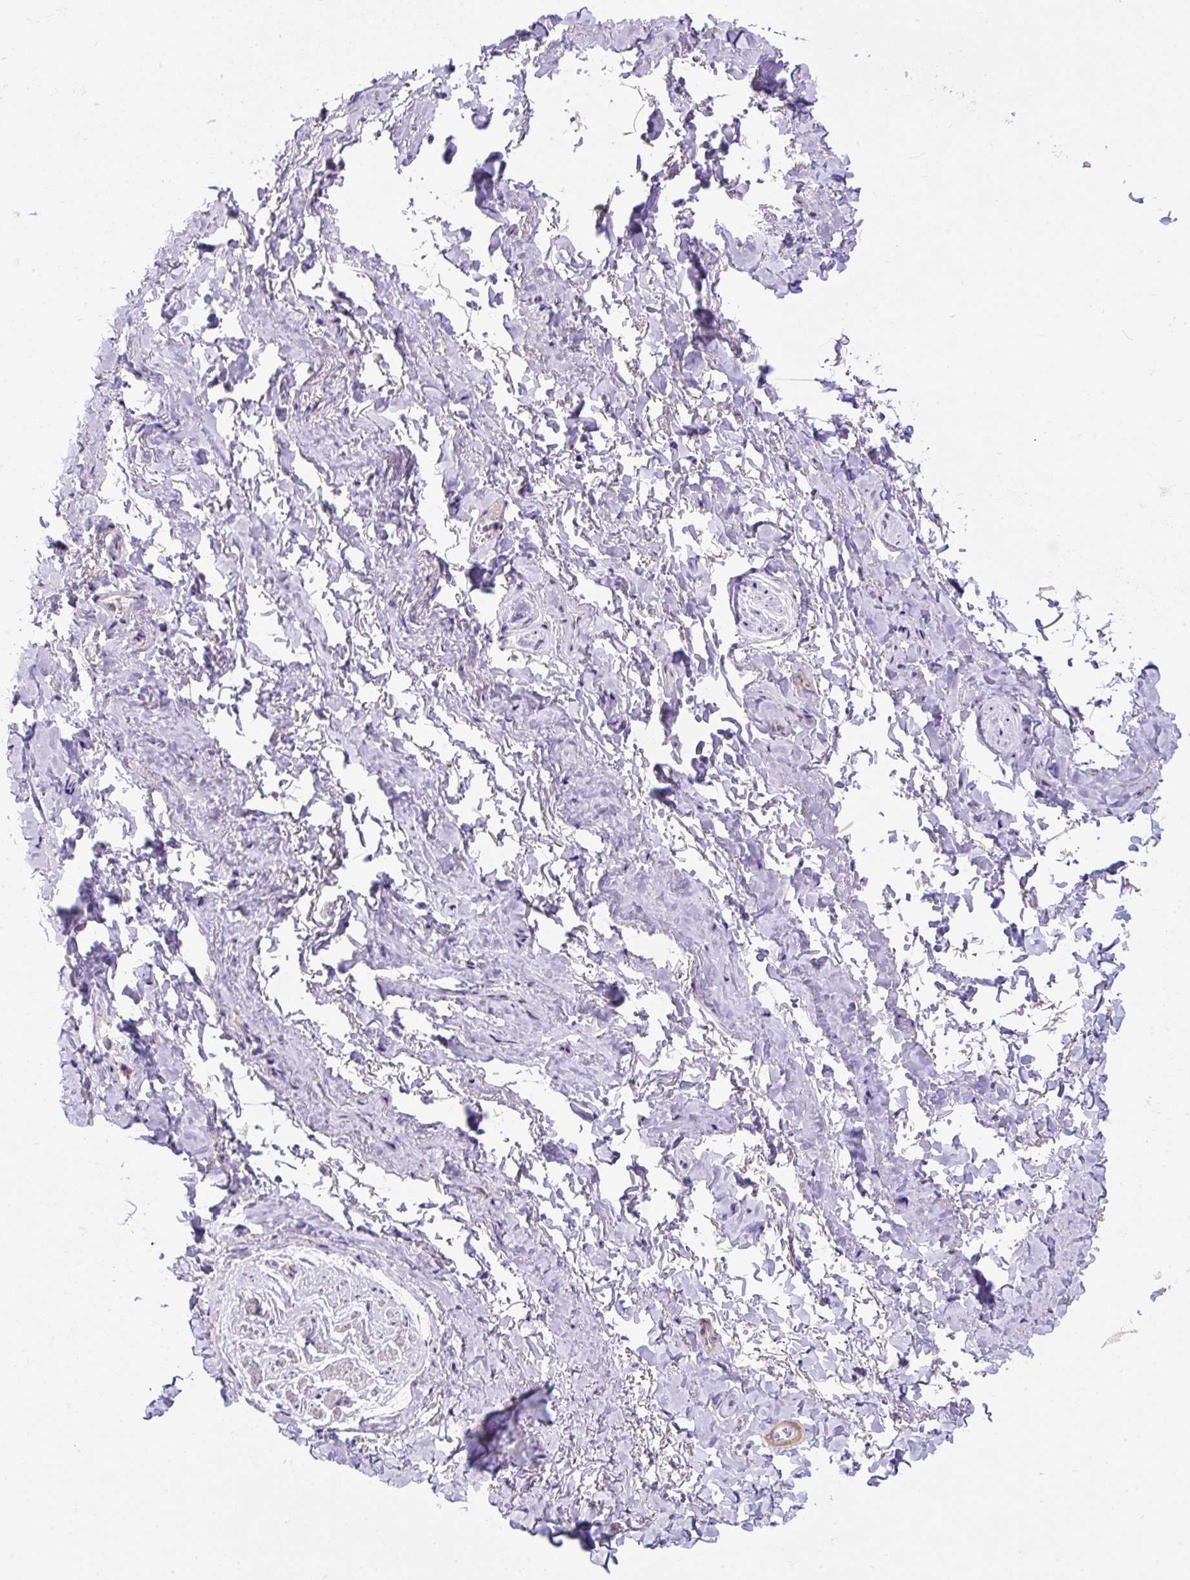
{"staining": {"intensity": "negative", "quantity": "none", "location": "none"}, "tissue": "adipose tissue", "cell_type": "Adipocytes", "image_type": "normal", "snomed": [{"axis": "morphology", "description": "Normal tissue, NOS"}, {"axis": "topography", "description": "Vulva"}, {"axis": "topography", "description": "Vagina"}, {"axis": "topography", "description": "Peripheral nerve tissue"}], "caption": "IHC of unremarkable human adipose tissue shows no expression in adipocytes. (DAB immunohistochemistry, high magnification).", "gene": "SUSD5", "patient": {"sex": "female", "age": 66}}